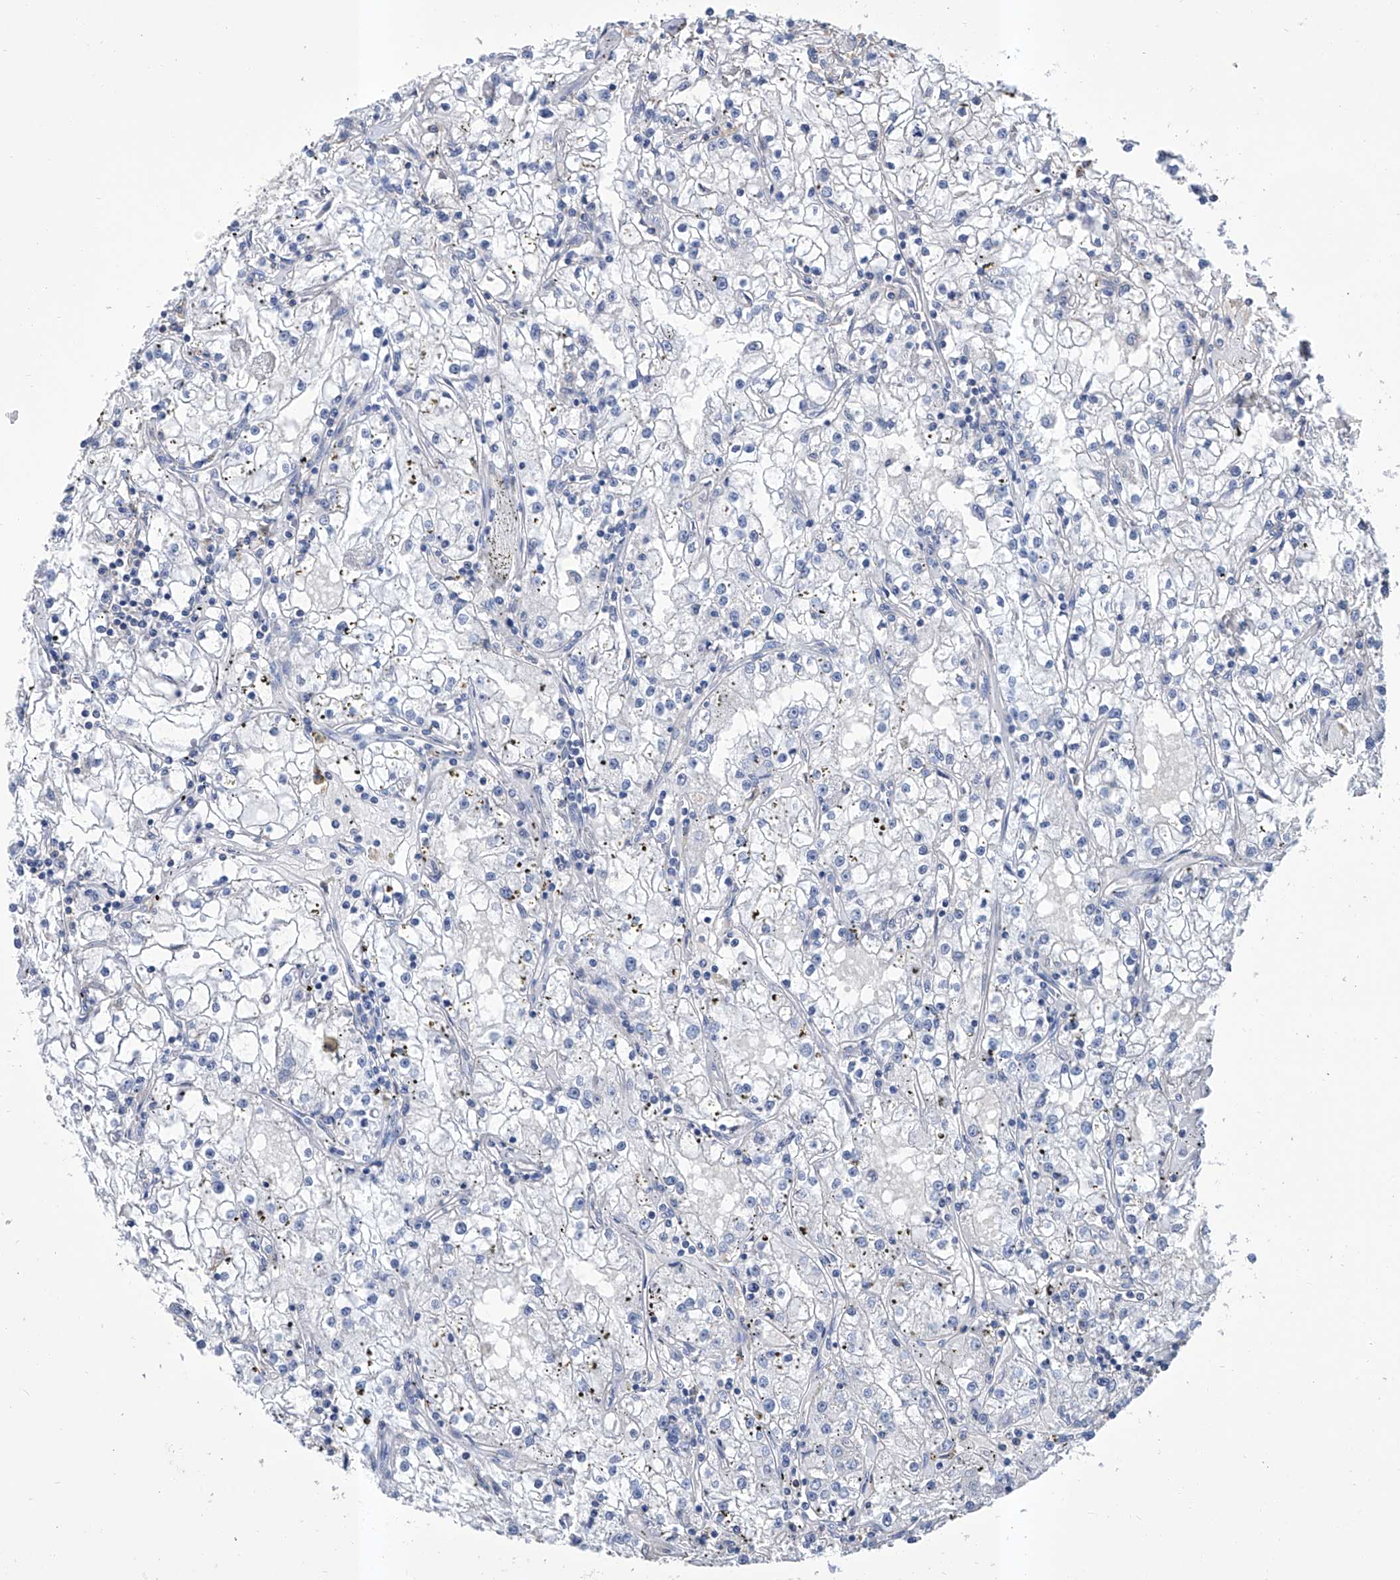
{"staining": {"intensity": "negative", "quantity": "none", "location": "none"}, "tissue": "renal cancer", "cell_type": "Tumor cells", "image_type": "cancer", "snomed": [{"axis": "morphology", "description": "Adenocarcinoma, NOS"}, {"axis": "topography", "description": "Kidney"}], "caption": "Renal adenocarcinoma was stained to show a protein in brown. There is no significant positivity in tumor cells. Nuclei are stained in blue.", "gene": "GPT", "patient": {"sex": "male", "age": 56}}